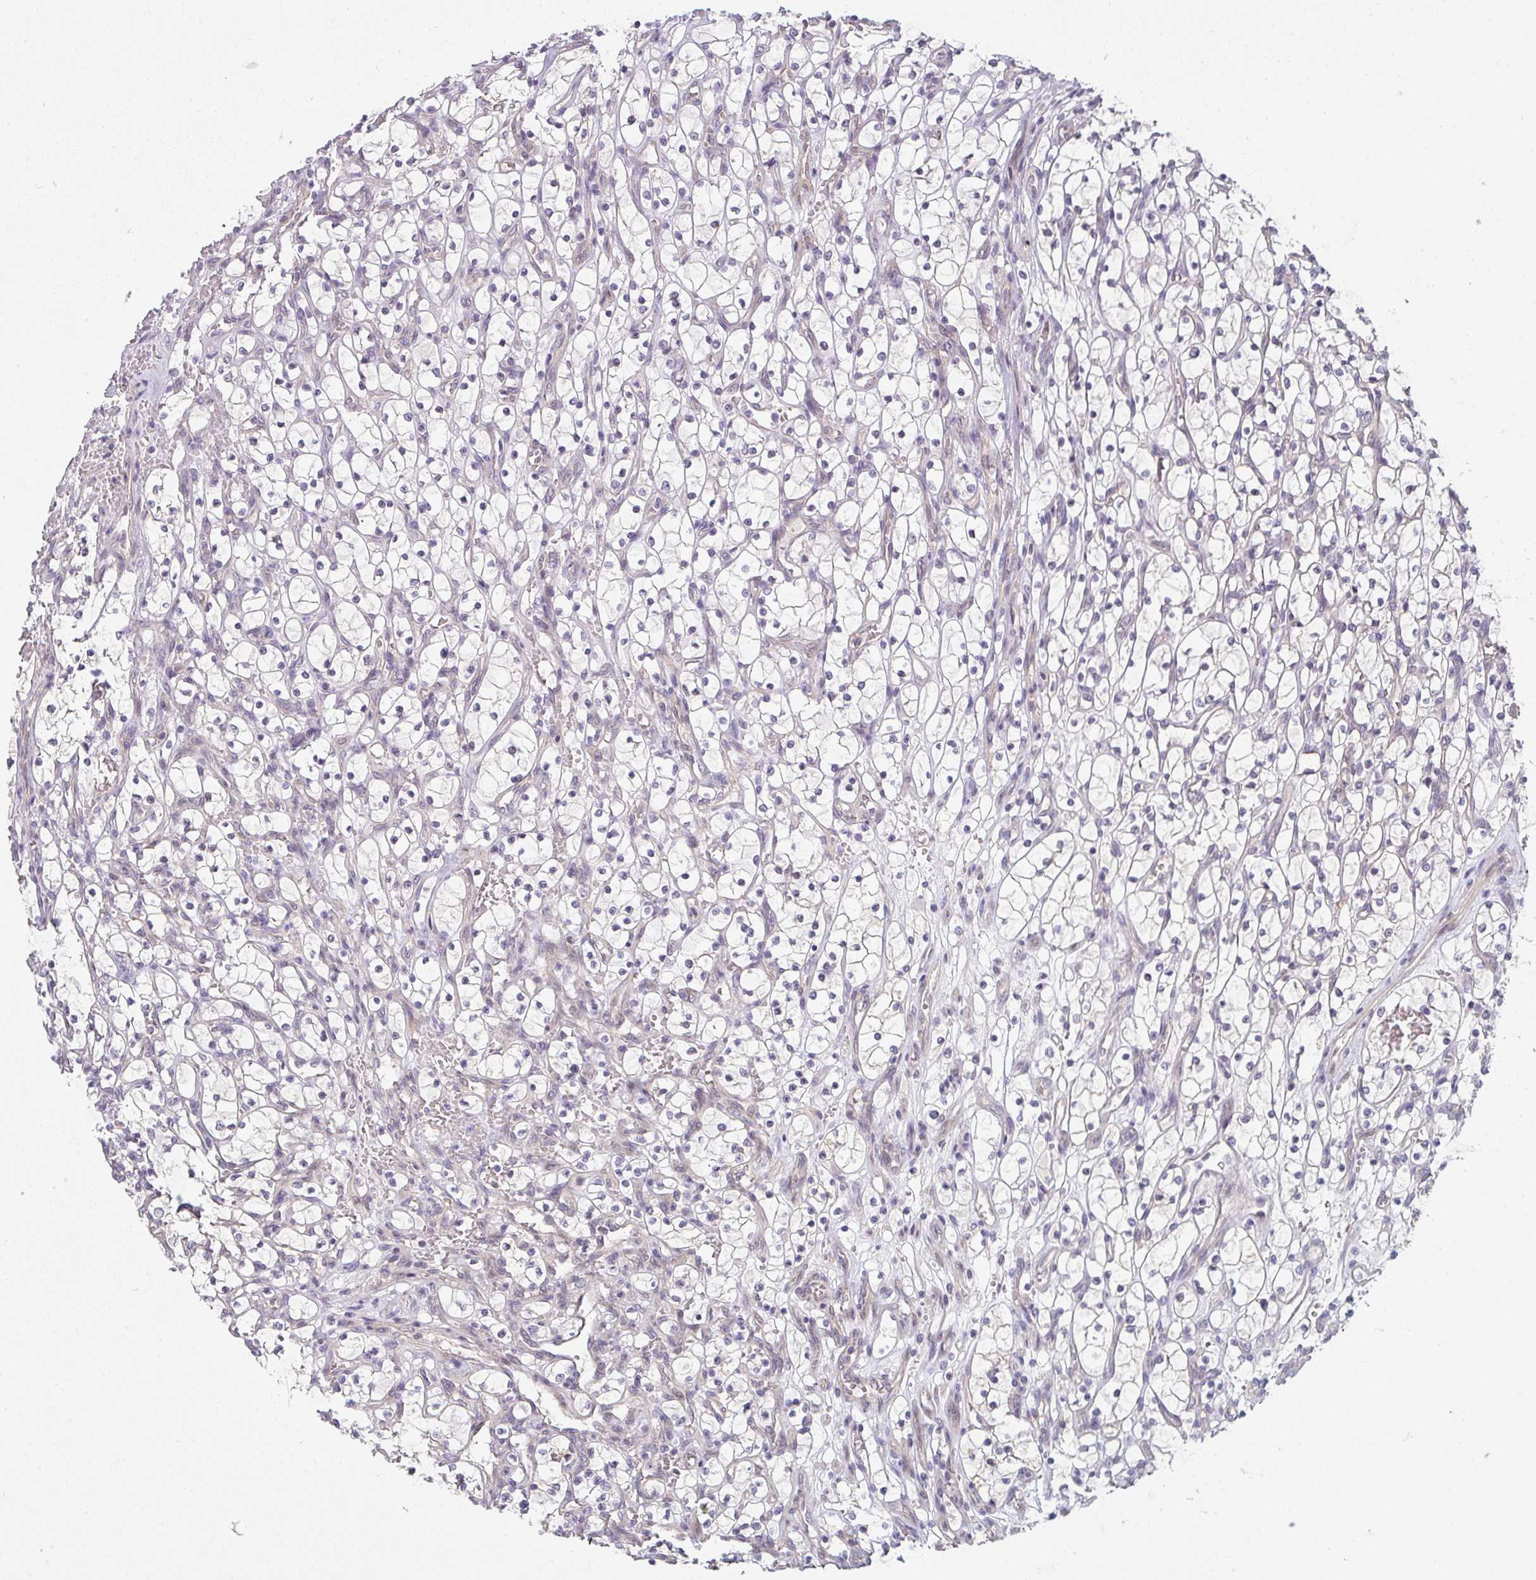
{"staining": {"intensity": "negative", "quantity": "none", "location": "none"}, "tissue": "renal cancer", "cell_type": "Tumor cells", "image_type": "cancer", "snomed": [{"axis": "morphology", "description": "Adenocarcinoma, NOS"}, {"axis": "topography", "description": "Kidney"}], "caption": "This is an immunohistochemistry (IHC) image of renal cancer. There is no positivity in tumor cells.", "gene": "TNFRSF10A", "patient": {"sex": "female", "age": 69}}